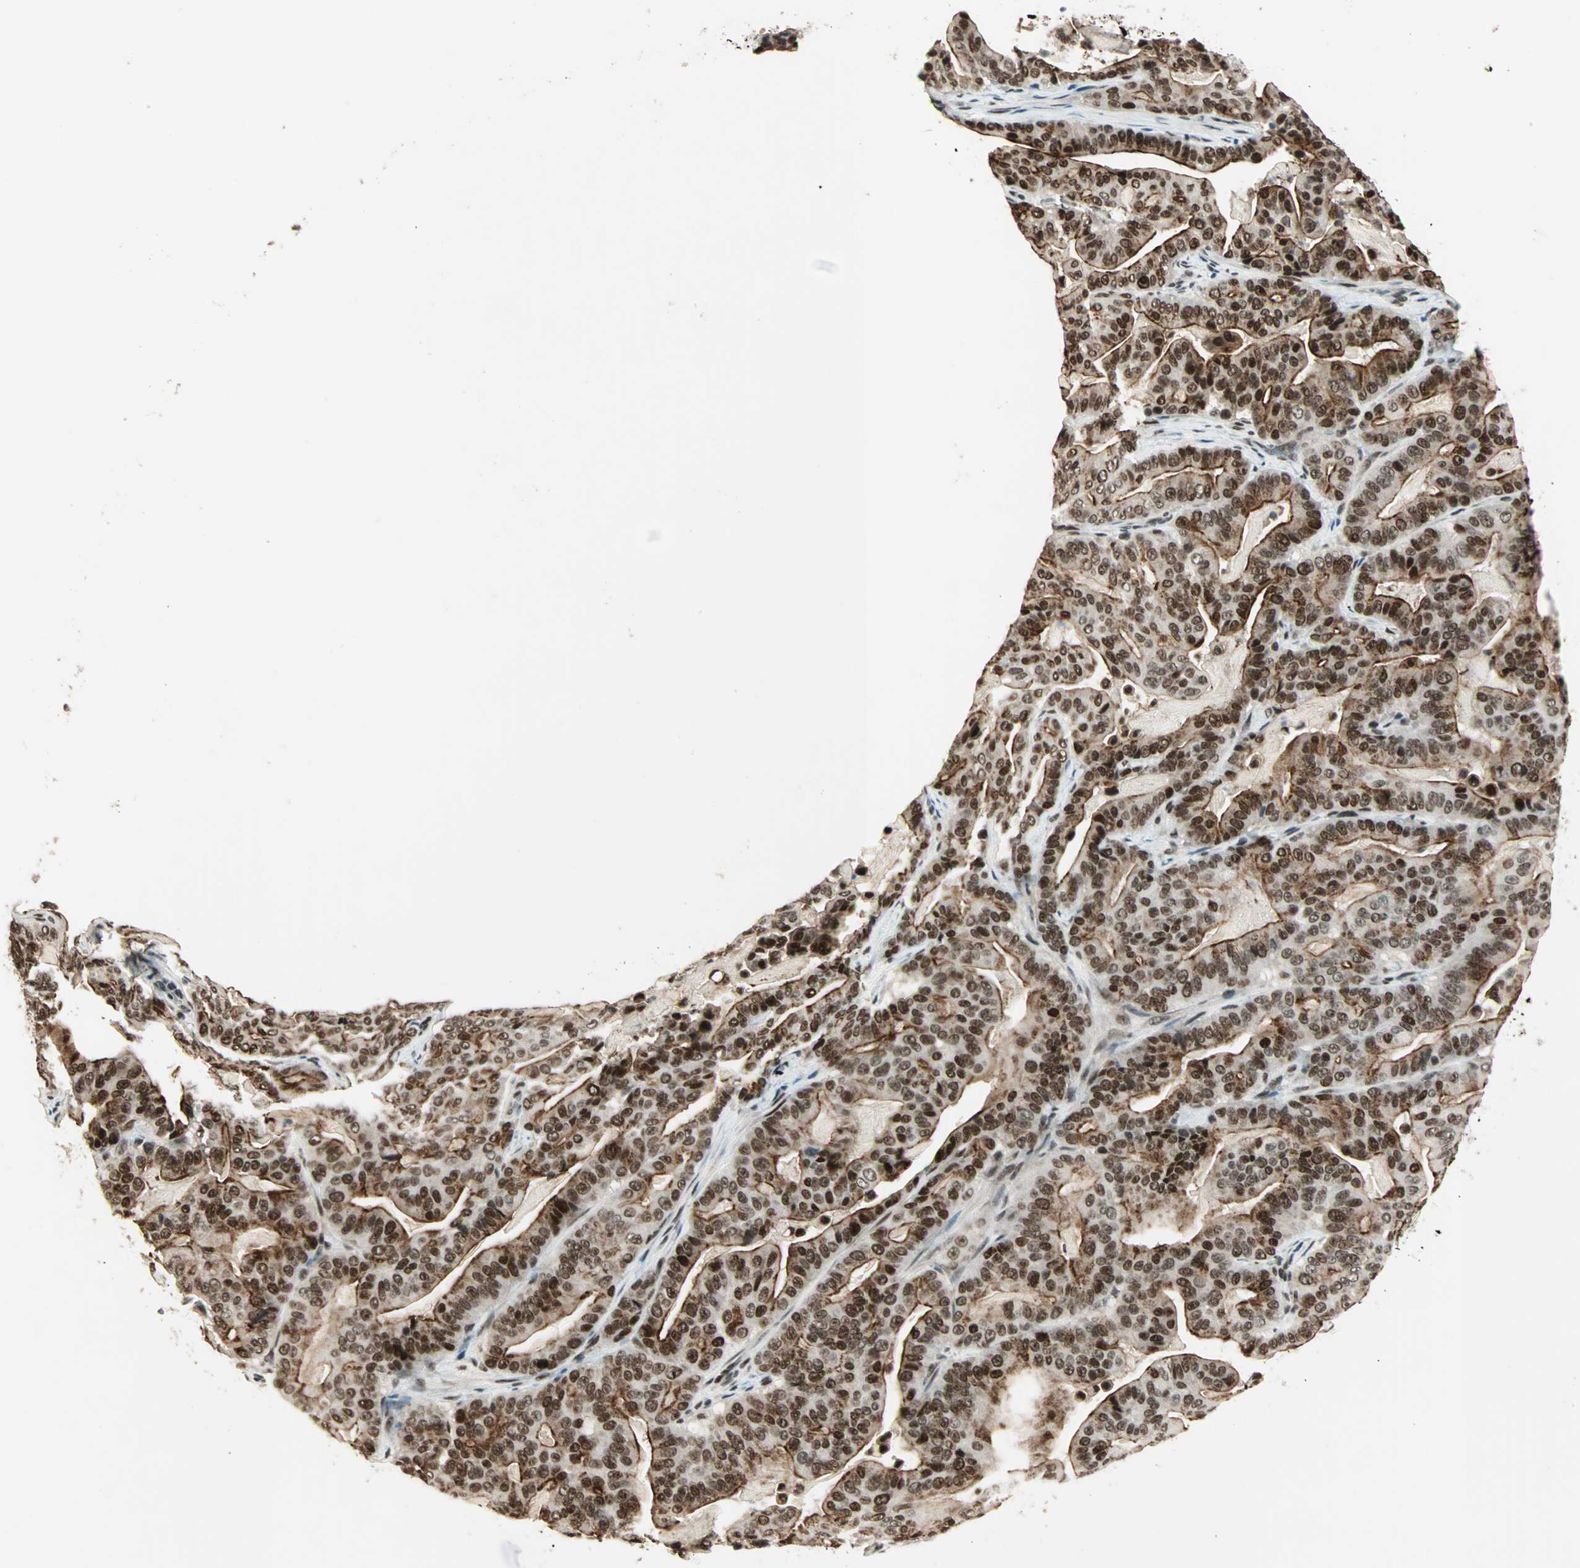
{"staining": {"intensity": "strong", "quantity": ">75%", "location": "cytoplasmic/membranous,nuclear"}, "tissue": "pancreatic cancer", "cell_type": "Tumor cells", "image_type": "cancer", "snomed": [{"axis": "morphology", "description": "Adenocarcinoma, NOS"}, {"axis": "topography", "description": "Pancreas"}], "caption": "Pancreatic adenocarcinoma stained with DAB IHC shows high levels of strong cytoplasmic/membranous and nuclear expression in about >75% of tumor cells.", "gene": "MDC1", "patient": {"sex": "male", "age": 63}}